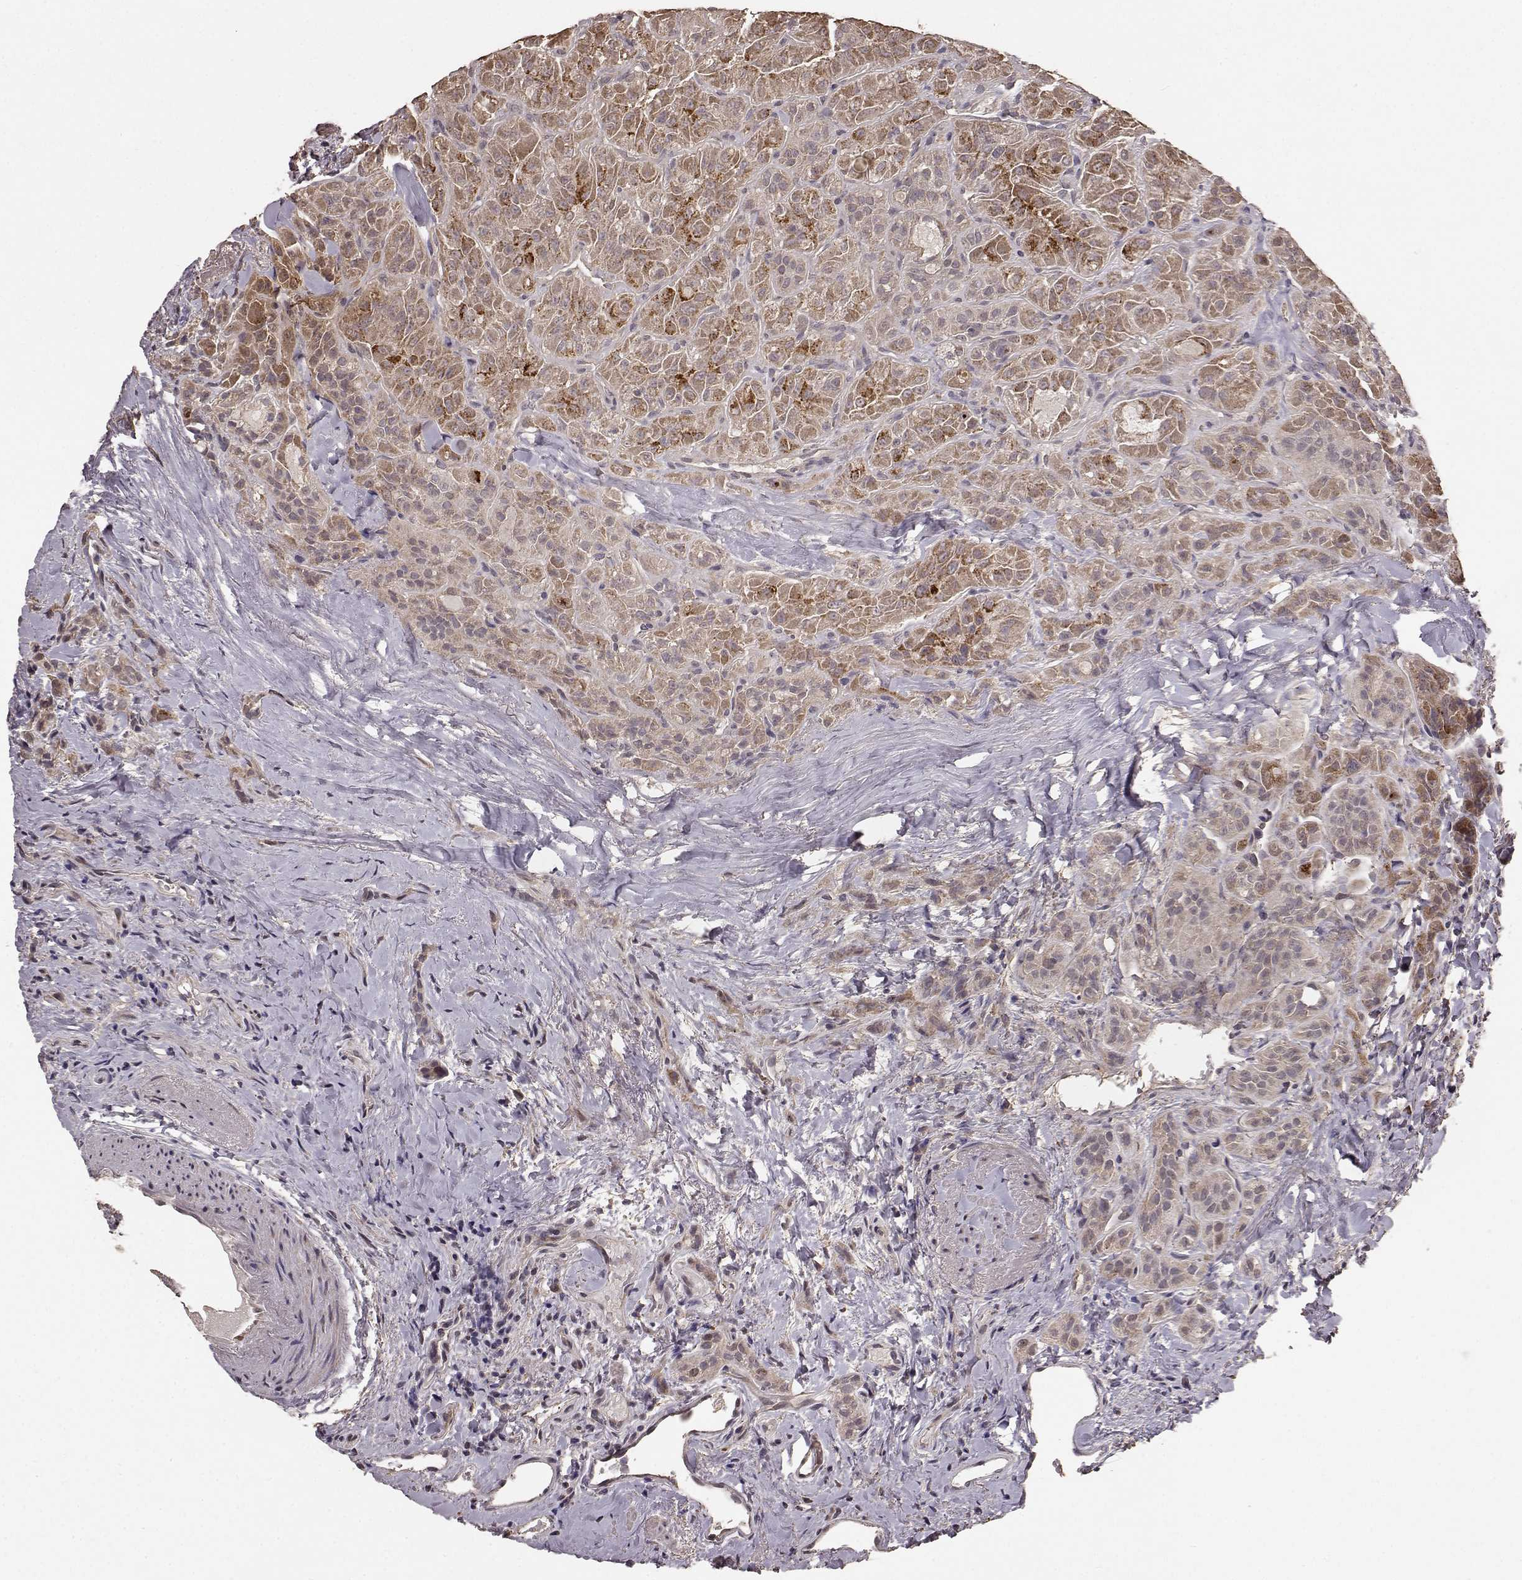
{"staining": {"intensity": "moderate", "quantity": "25%-75%", "location": "cytoplasmic/membranous"}, "tissue": "thyroid cancer", "cell_type": "Tumor cells", "image_type": "cancer", "snomed": [{"axis": "morphology", "description": "Papillary adenocarcinoma, NOS"}, {"axis": "topography", "description": "Thyroid gland"}], "caption": "DAB (3,3'-diaminobenzidine) immunohistochemical staining of thyroid papillary adenocarcinoma shows moderate cytoplasmic/membranous protein staining in about 25%-75% of tumor cells. Nuclei are stained in blue.", "gene": "USP15", "patient": {"sex": "female", "age": 45}}